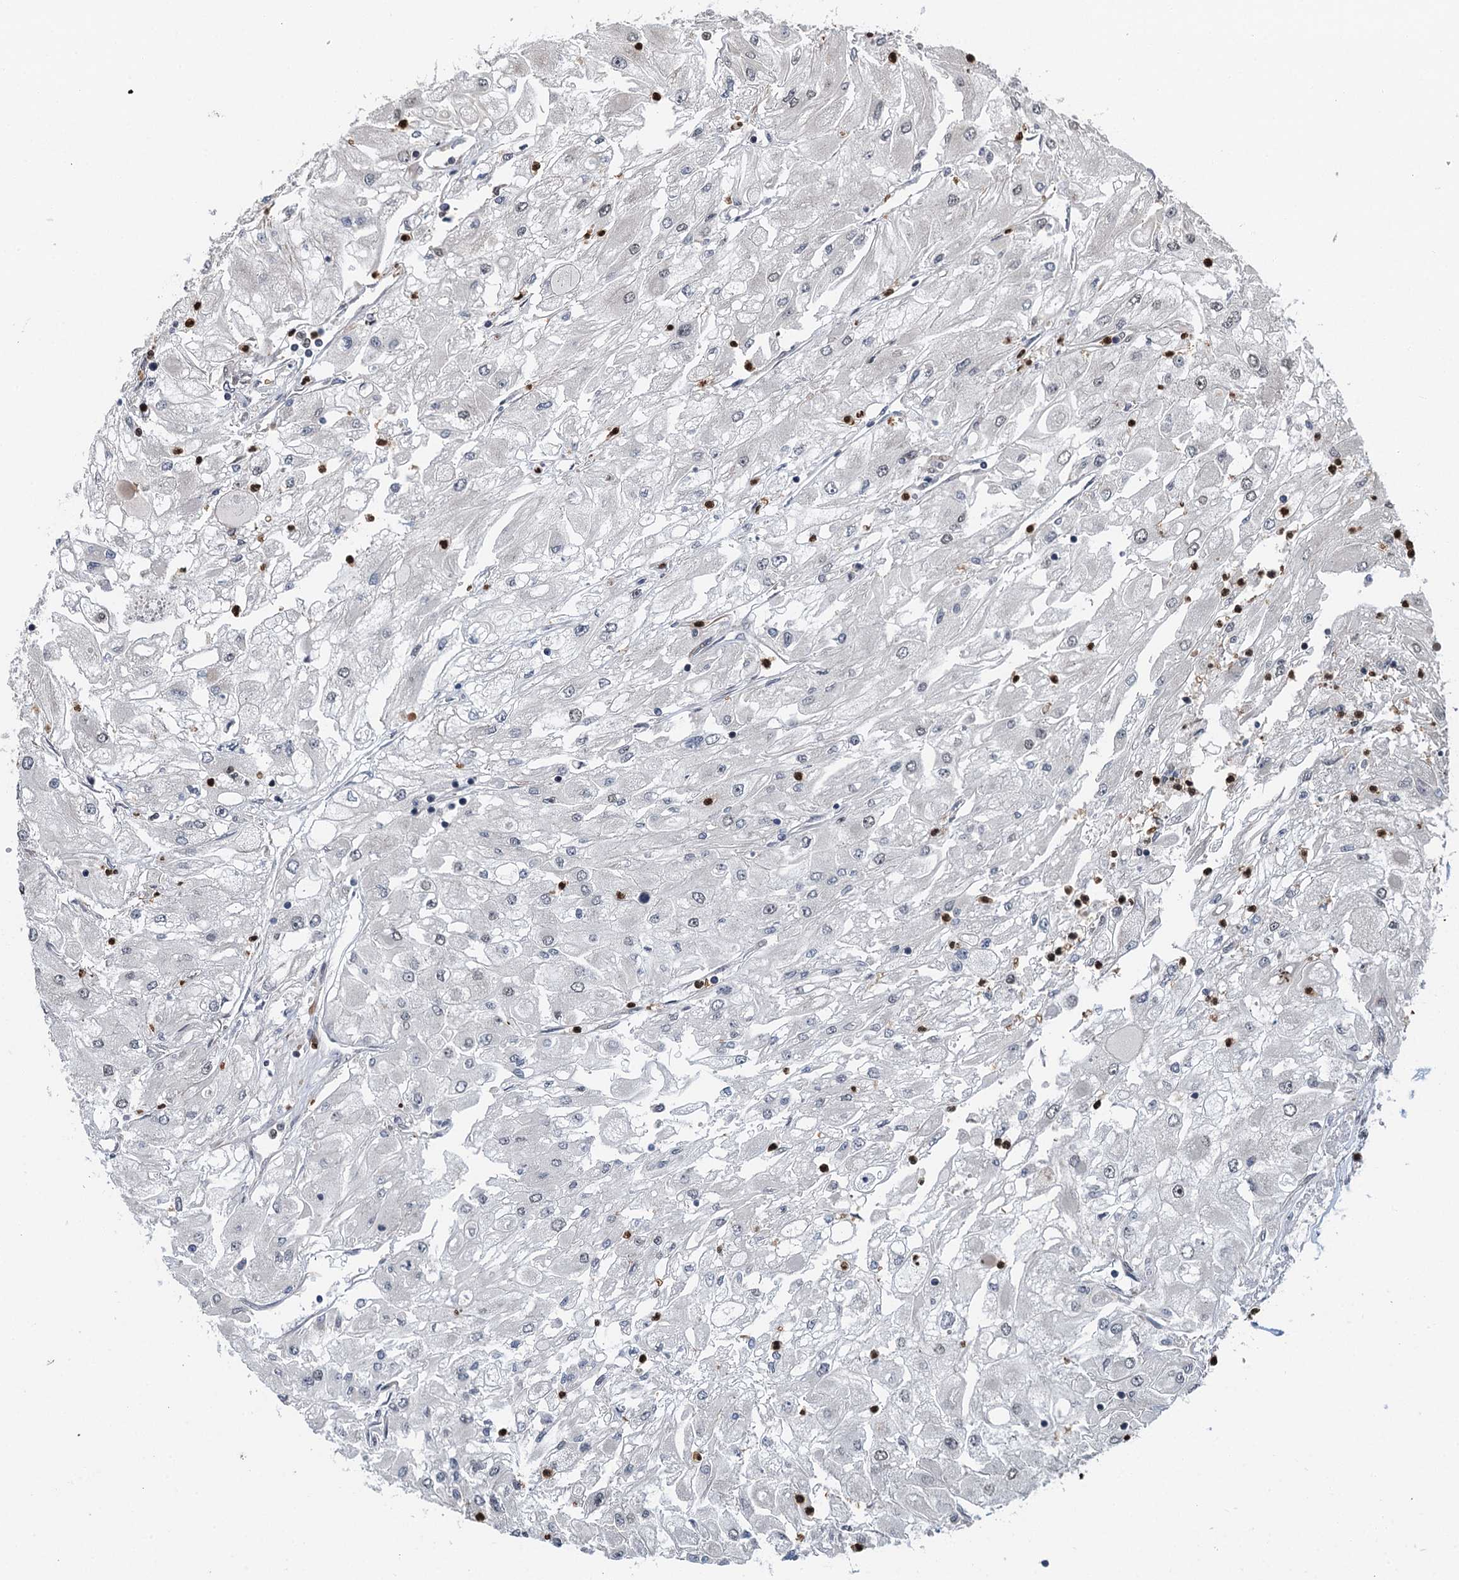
{"staining": {"intensity": "negative", "quantity": "none", "location": "none"}, "tissue": "renal cancer", "cell_type": "Tumor cells", "image_type": "cancer", "snomed": [{"axis": "morphology", "description": "Adenocarcinoma, NOS"}, {"axis": "topography", "description": "Kidney"}], "caption": "This is an immunohistochemistry histopathology image of human renal adenocarcinoma. There is no staining in tumor cells.", "gene": "WHAMM", "patient": {"sex": "male", "age": 80}}